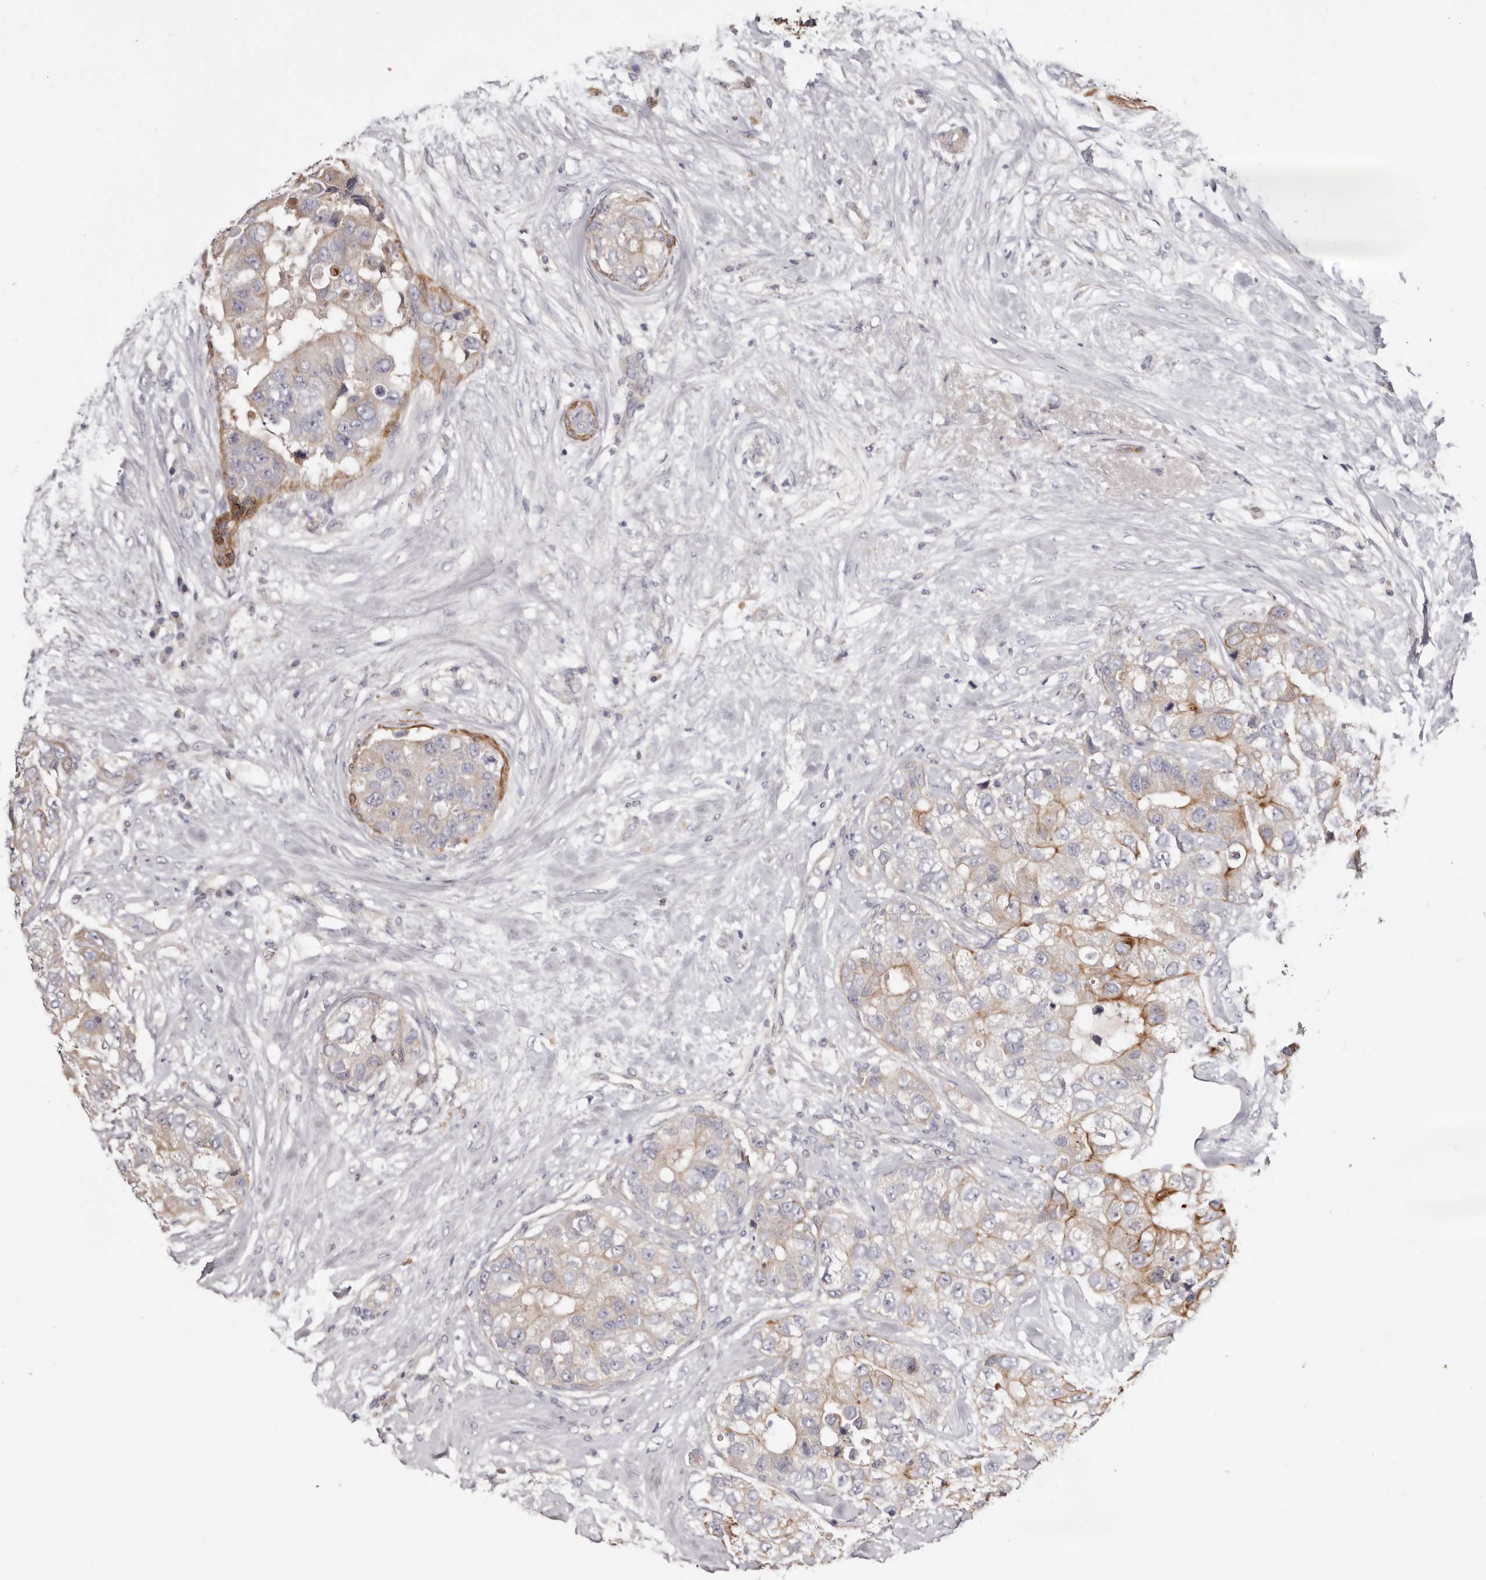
{"staining": {"intensity": "moderate", "quantity": "<25%", "location": "cytoplasmic/membranous"}, "tissue": "breast cancer", "cell_type": "Tumor cells", "image_type": "cancer", "snomed": [{"axis": "morphology", "description": "Duct carcinoma"}, {"axis": "topography", "description": "Breast"}], "caption": "A histopathology image of human intraductal carcinoma (breast) stained for a protein shows moderate cytoplasmic/membranous brown staining in tumor cells.", "gene": "STK16", "patient": {"sex": "female", "age": 62}}